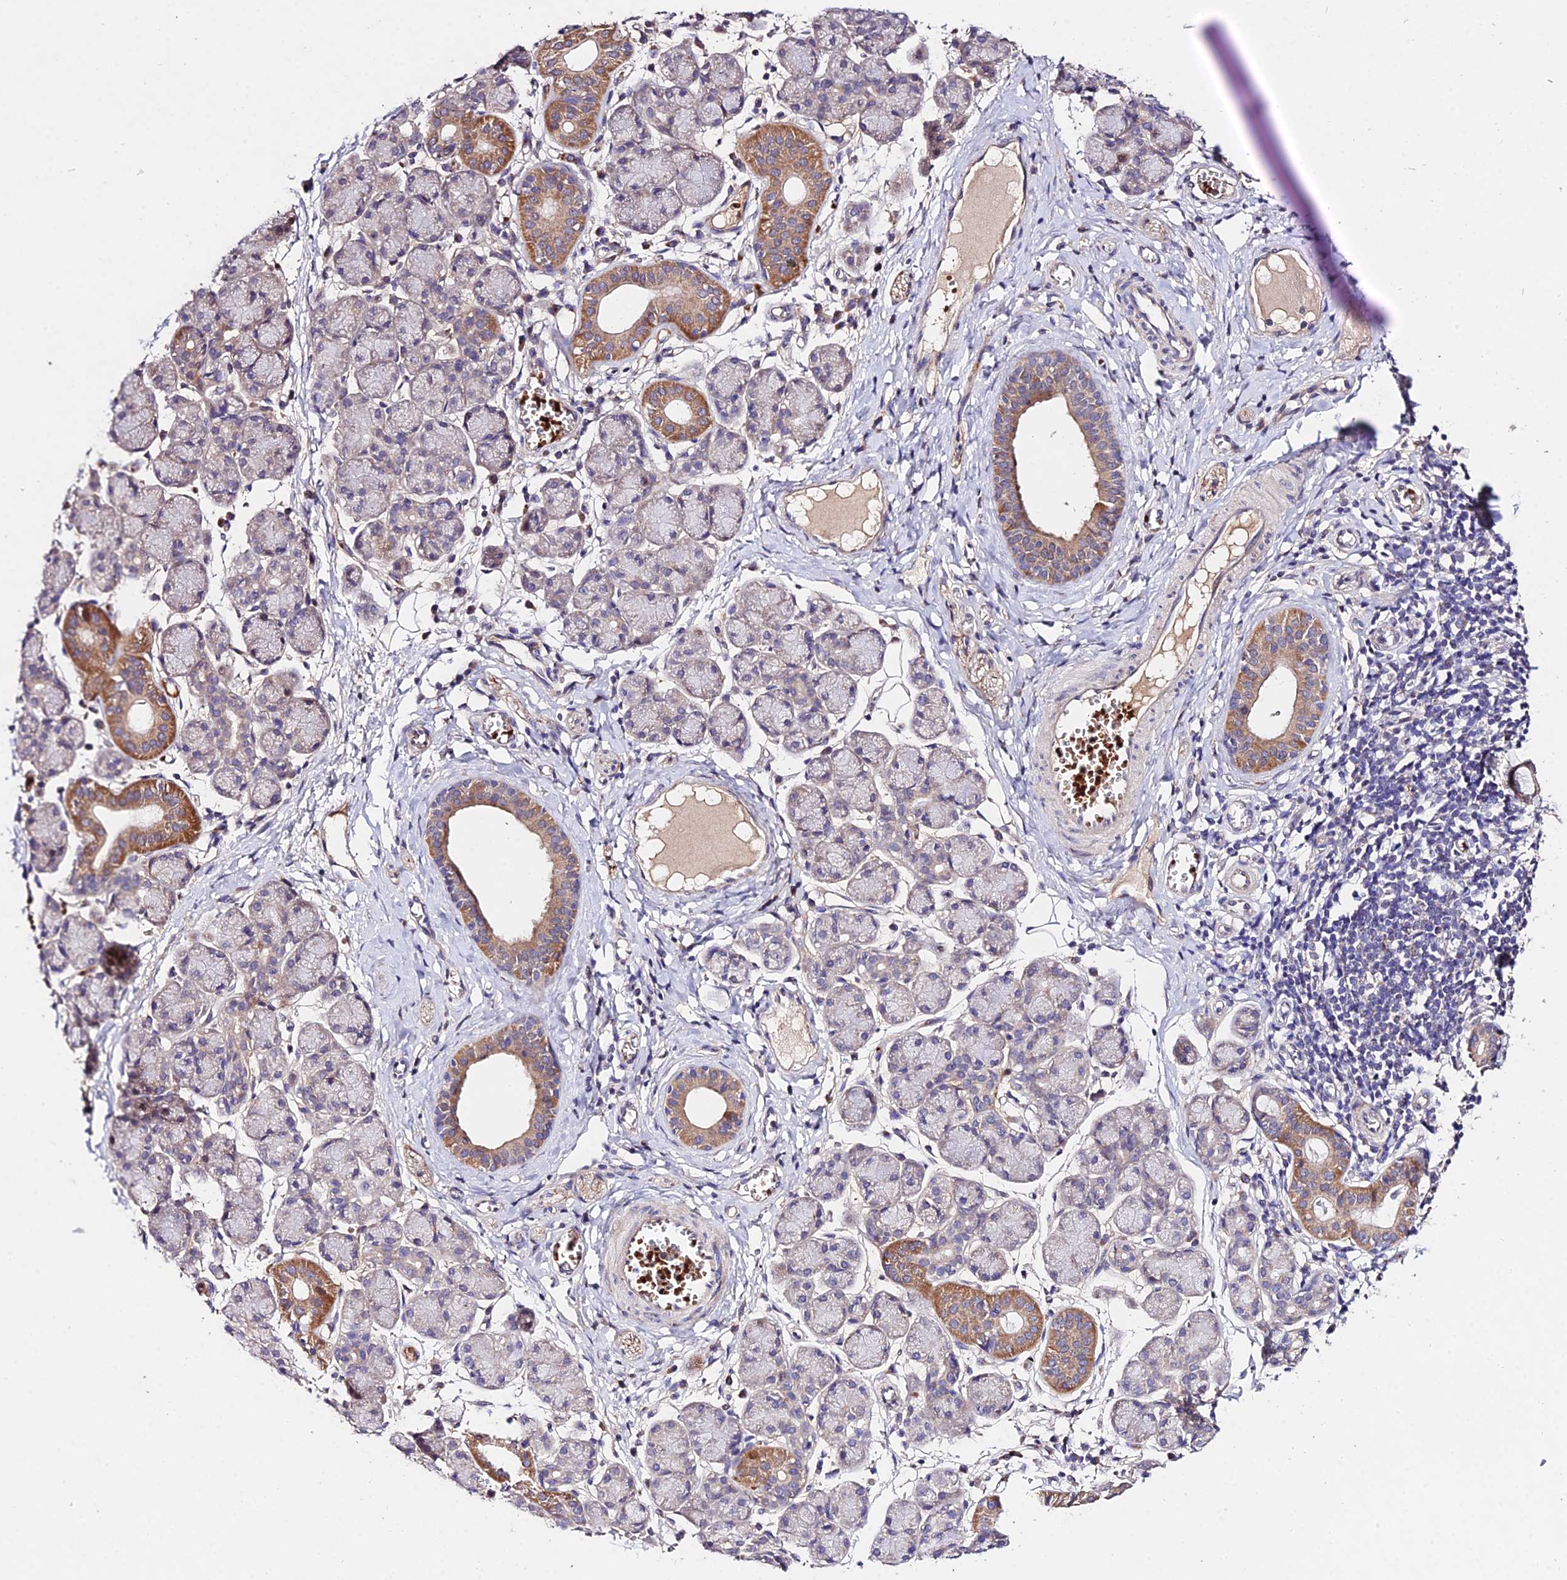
{"staining": {"intensity": "moderate", "quantity": "<25%", "location": "cytoplasmic/membranous"}, "tissue": "salivary gland", "cell_type": "Glandular cells", "image_type": "normal", "snomed": [{"axis": "morphology", "description": "Normal tissue, NOS"}, {"axis": "morphology", "description": "Inflammation, NOS"}, {"axis": "topography", "description": "Lymph node"}, {"axis": "topography", "description": "Salivary gland"}], "caption": "This image demonstrates normal salivary gland stained with IHC to label a protein in brown. The cytoplasmic/membranous of glandular cells show moderate positivity for the protein. Nuclei are counter-stained blue.", "gene": "WDR5B", "patient": {"sex": "male", "age": 3}}